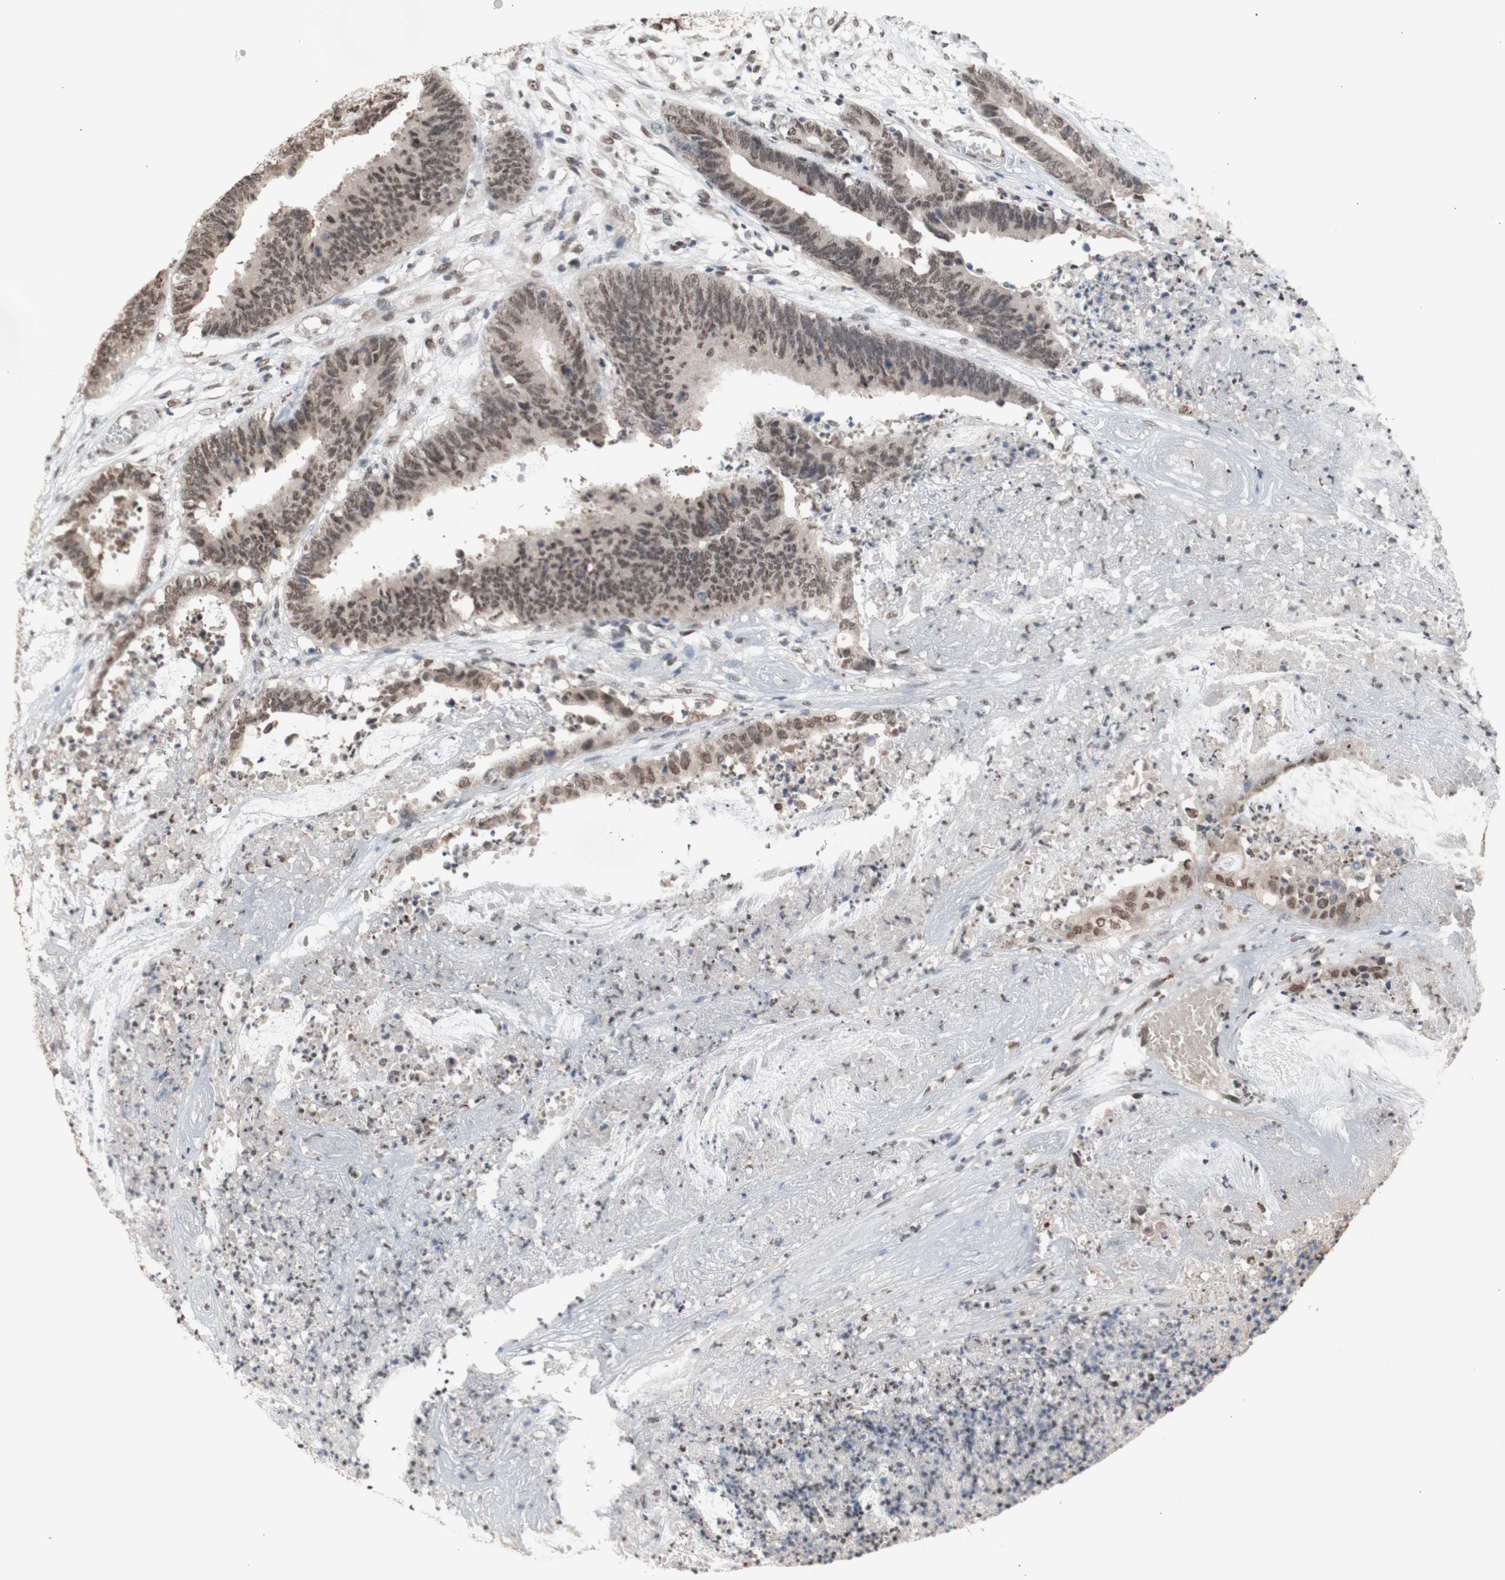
{"staining": {"intensity": "weak", "quantity": ">75%", "location": "nuclear"}, "tissue": "colorectal cancer", "cell_type": "Tumor cells", "image_type": "cancer", "snomed": [{"axis": "morphology", "description": "Adenocarcinoma, NOS"}, {"axis": "topography", "description": "Rectum"}], "caption": "IHC staining of adenocarcinoma (colorectal), which displays low levels of weak nuclear positivity in about >75% of tumor cells indicating weak nuclear protein expression. The staining was performed using DAB (3,3'-diaminobenzidine) (brown) for protein detection and nuclei were counterstained in hematoxylin (blue).", "gene": "SFPQ", "patient": {"sex": "female", "age": 66}}